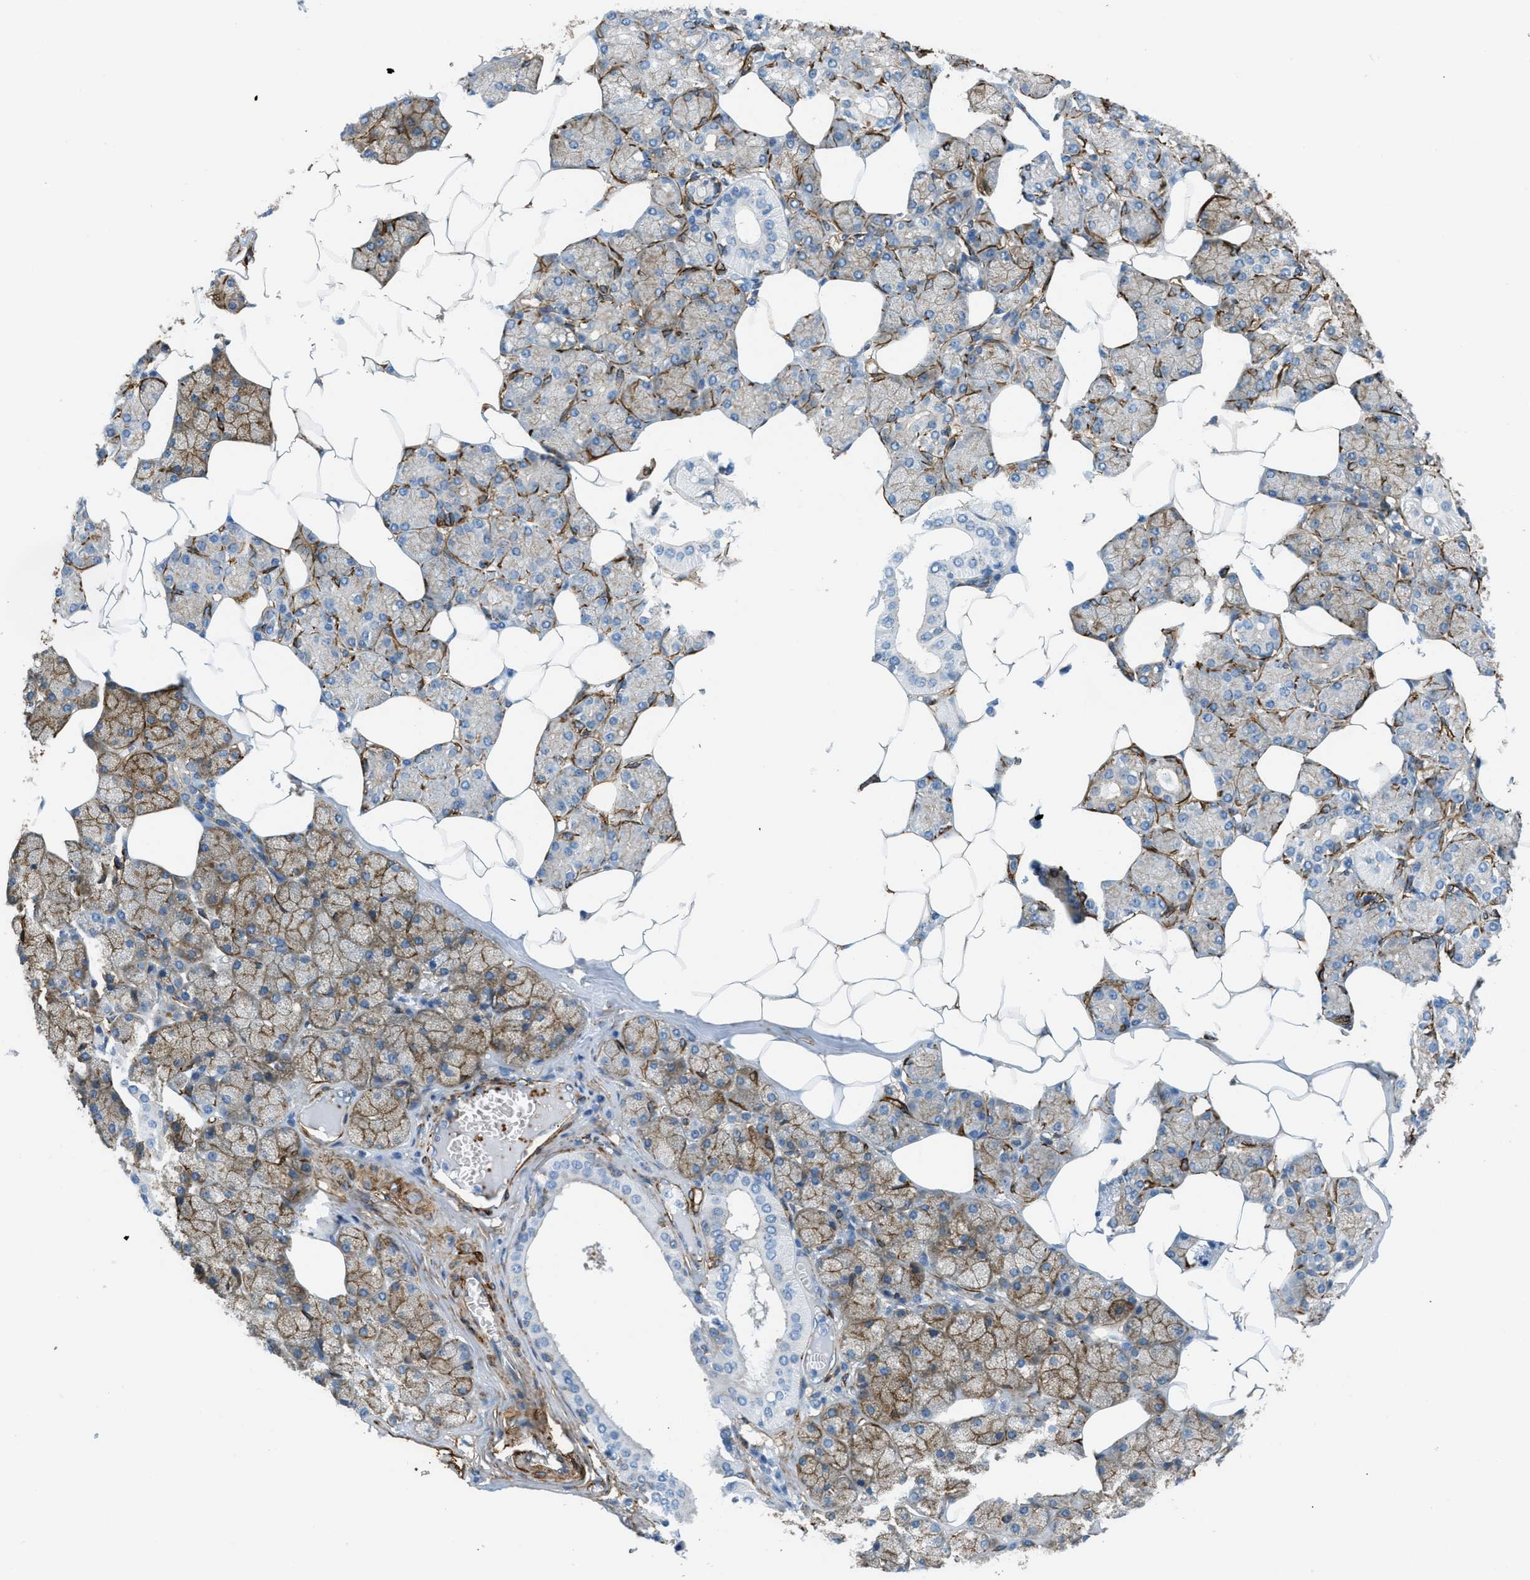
{"staining": {"intensity": "moderate", "quantity": ">75%", "location": "cytoplasmic/membranous"}, "tissue": "salivary gland", "cell_type": "Glandular cells", "image_type": "normal", "snomed": [{"axis": "morphology", "description": "Normal tissue, NOS"}, {"axis": "topography", "description": "Salivary gland"}], "caption": "Protein analysis of benign salivary gland displays moderate cytoplasmic/membranous staining in approximately >75% of glandular cells.", "gene": "CALD1", "patient": {"sex": "male", "age": 62}}